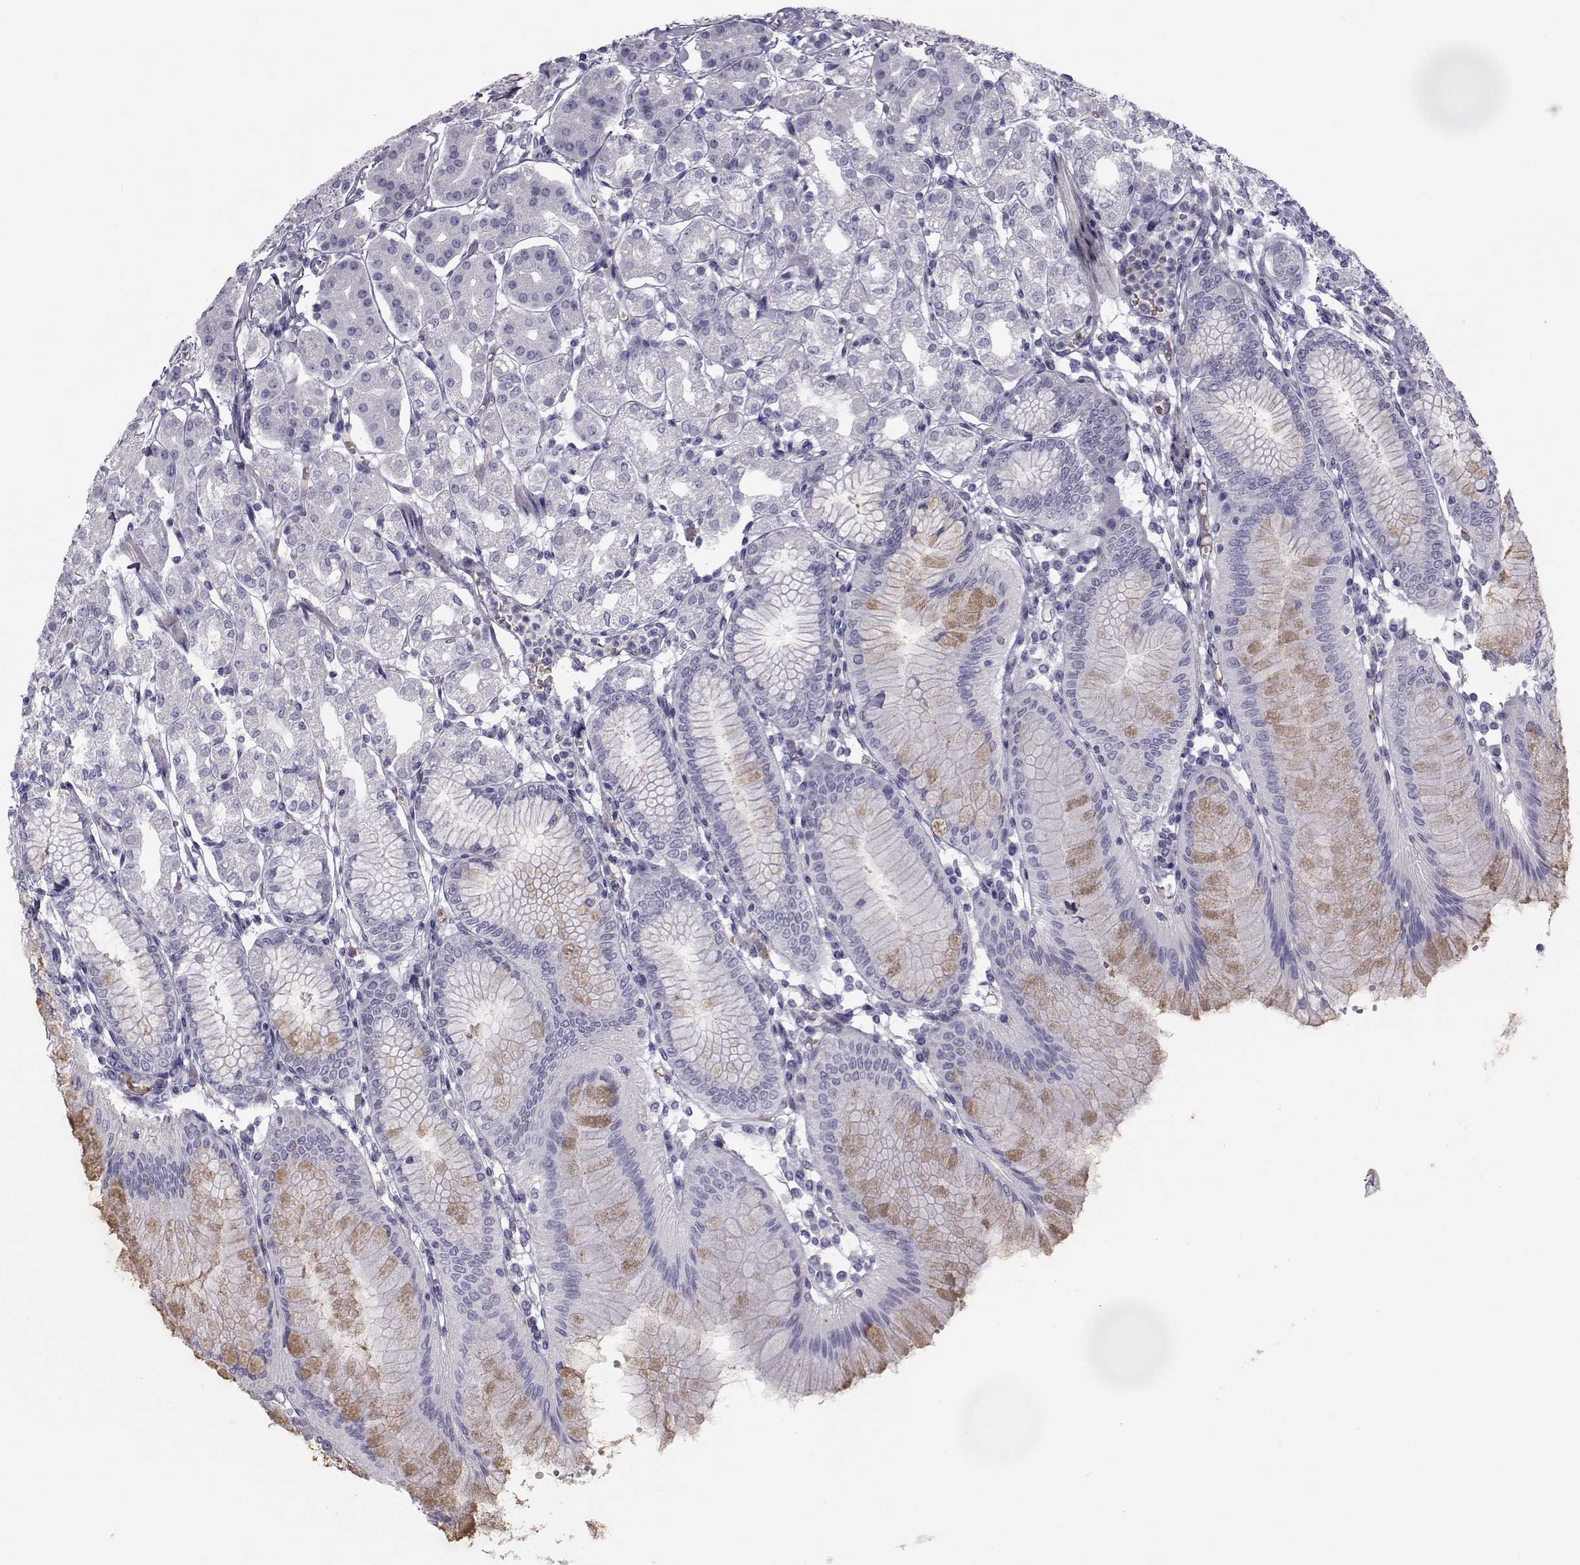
{"staining": {"intensity": "negative", "quantity": "none", "location": "none"}, "tissue": "stomach", "cell_type": "Glandular cells", "image_type": "normal", "snomed": [{"axis": "morphology", "description": "Normal tissue, NOS"}, {"axis": "topography", "description": "Skeletal muscle"}, {"axis": "topography", "description": "Stomach"}], "caption": "Immunohistochemistry photomicrograph of unremarkable human stomach stained for a protein (brown), which demonstrates no staining in glandular cells. (DAB (3,3'-diaminobenzidine) IHC, high magnification).", "gene": "GARIN3", "patient": {"sex": "female", "age": 57}}